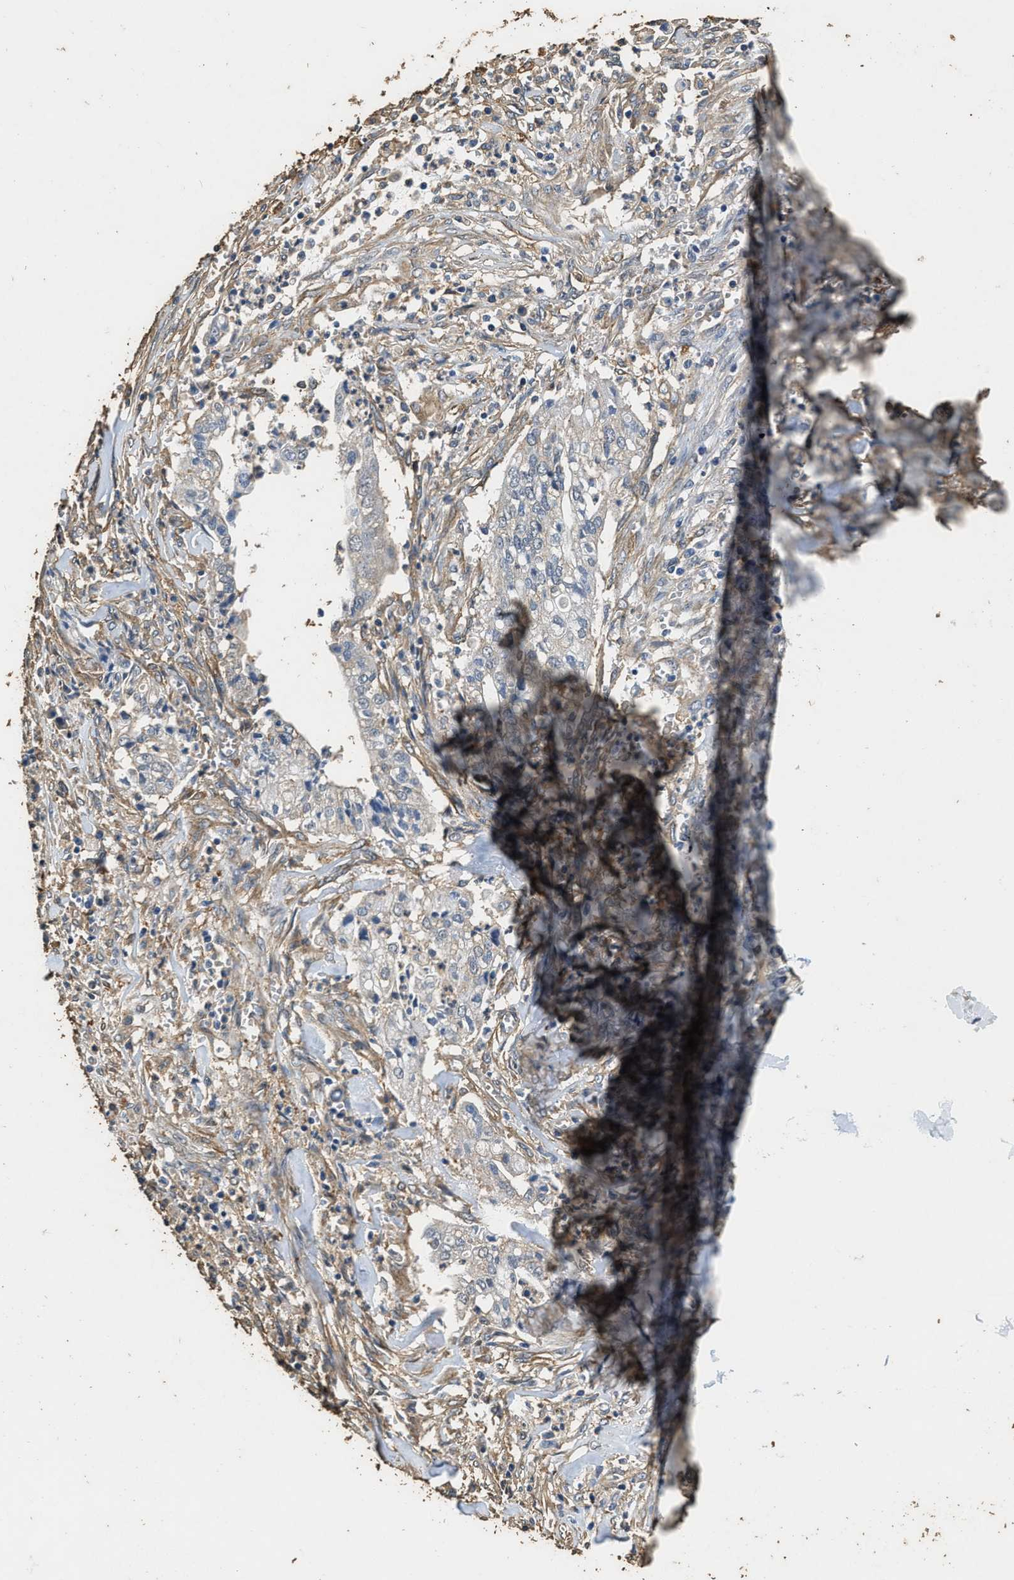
{"staining": {"intensity": "weak", "quantity": "<25%", "location": "cytoplasmic/membranous"}, "tissue": "cervical cancer", "cell_type": "Tumor cells", "image_type": "cancer", "snomed": [{"axis": "morphology", "description": "Adenocarcinoma, NOS"}, {"axis": "topography", "description": "Cervix"}], "caption": "Protein analysis of cervical cancer (adenocarcinoma) reveals no significant positivity in tumor cells.", "gene": "MIB1", "patient": {"sex": "female", "age": 44}}